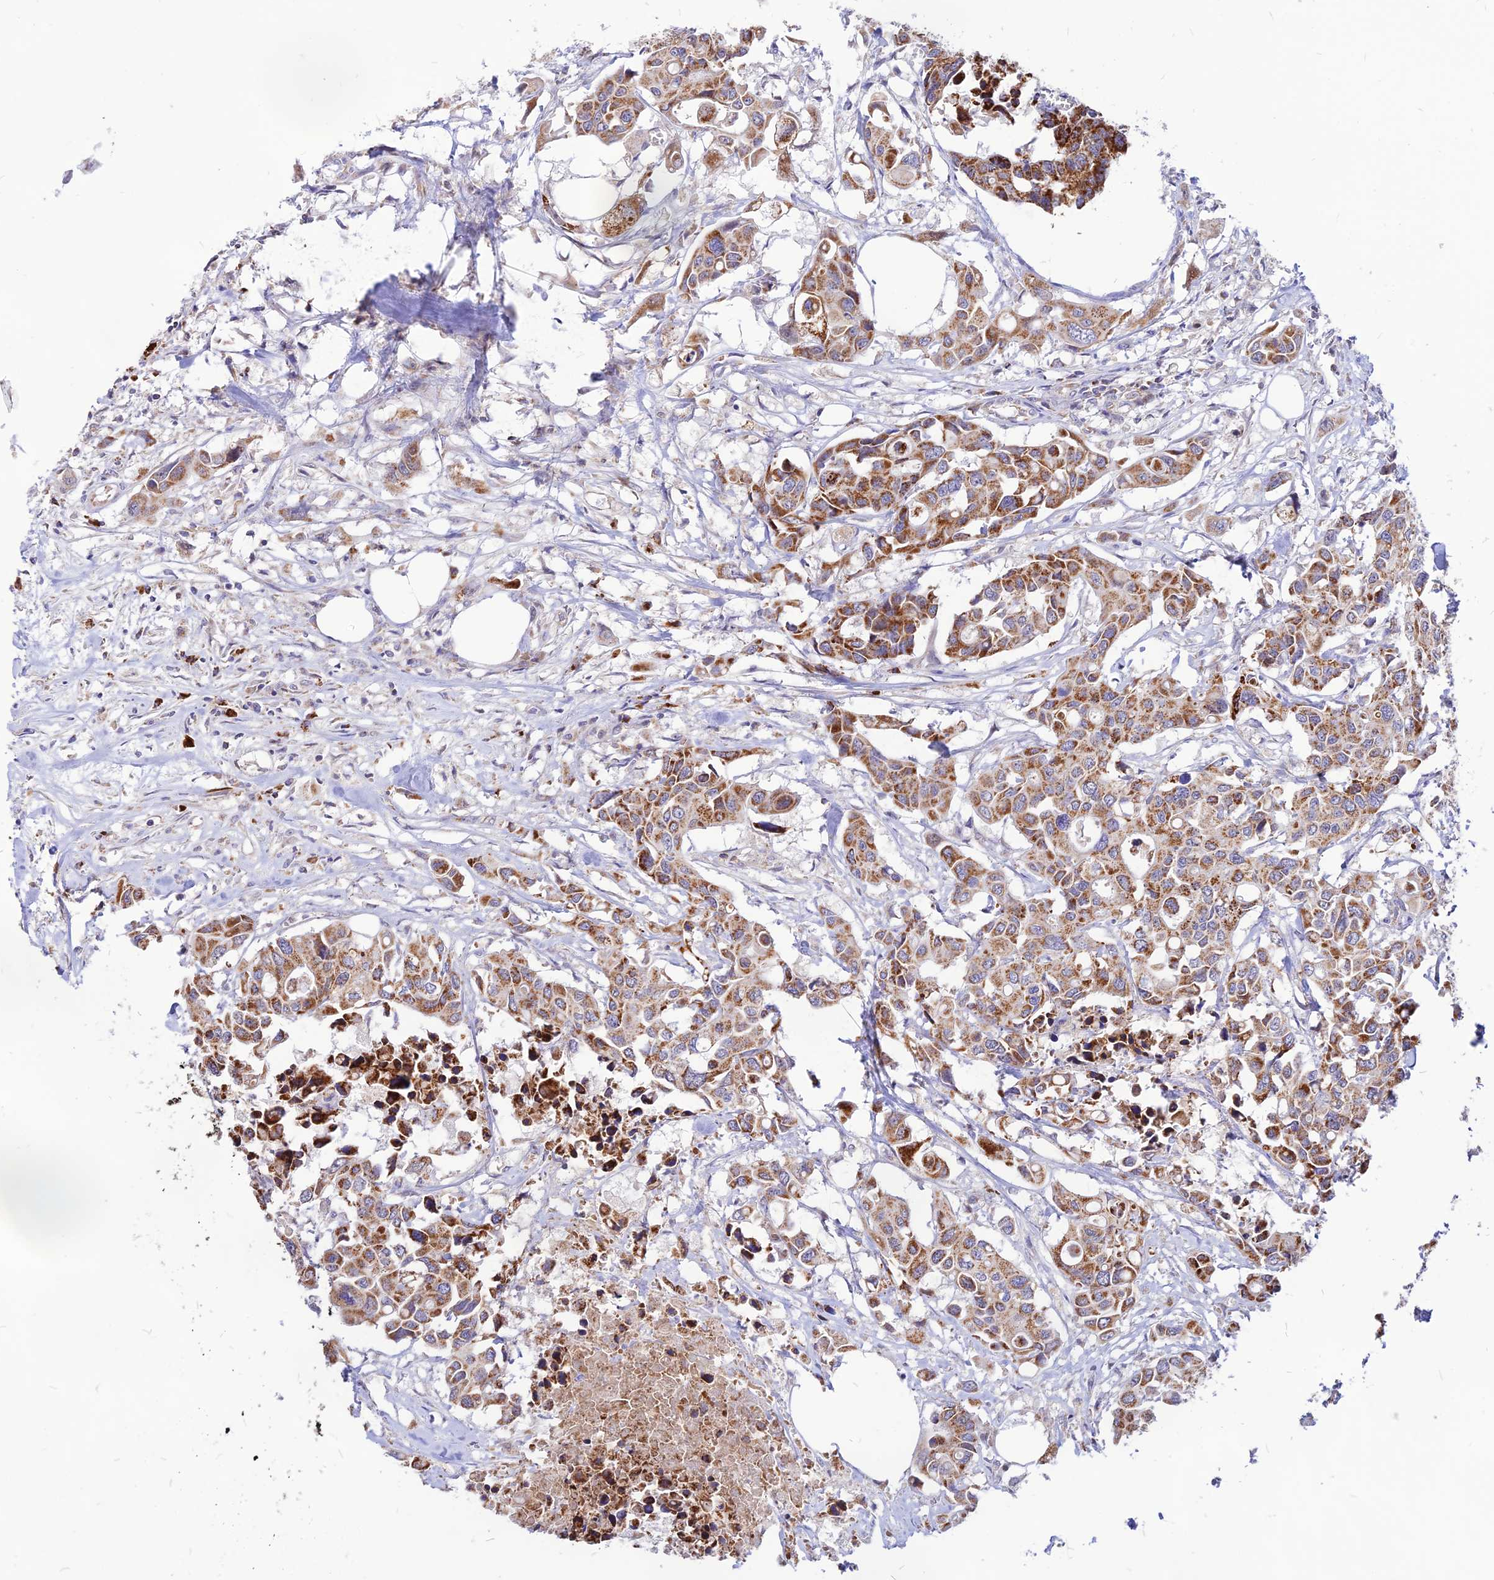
{"staining": {"intensity": "moderate", "quantity": ">75%", "location": "cytoplasmic/membranous"}, "tissue": "colorectal cancer", "cell_type": "Tumor cells", "image_type": "cancer", "snomed": [{"axis": "morphology", "description": "Adenocarcinoma, NOS"}, {"axis": "topography", "description": "Colon"}], "caption": "The image displays a brown stain indicating the presence of a protein in the cytoplasmic/membranous of tumor cells in colorectal cancer (adenocarcinoma).", "gene": "ECI1", "patient": {"sex": "male", "age": 77}}